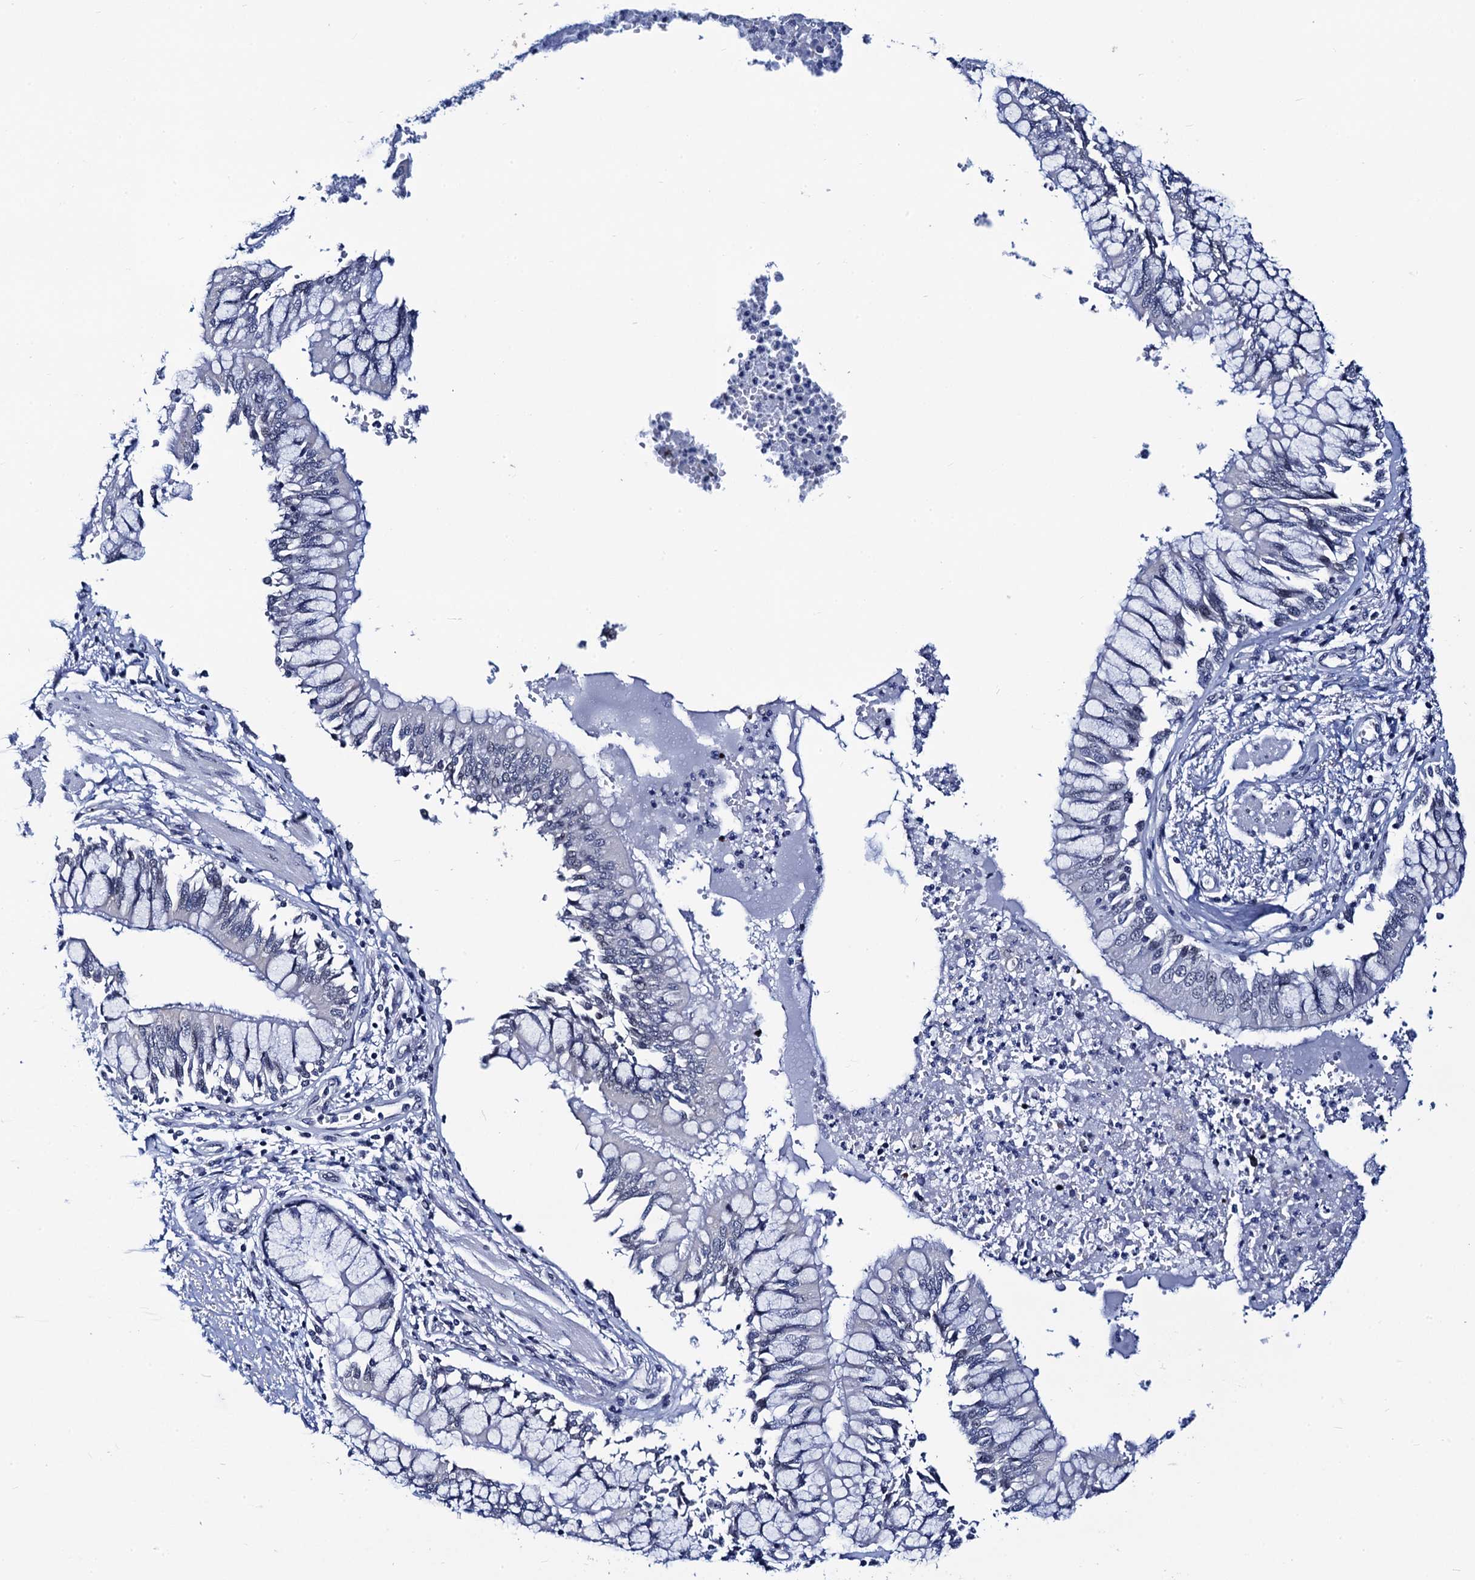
{"staining": {"intensity": "negative", "quantity": "none", "location": "none"}, "tissue": "bronchus", "cell_type": "Respiratory epithelial cells", "image_type": "normal", "snomed": [{"axis": "morphology", "description": "Normal tissue, NOS"}, {"axis": "topography", "description": "Cartilage tissue"}, {"axis": "topography", "description": "Bronchus"}, {"axis": "topography", "description": "Lung"}], "caption": "Respiratory epithelial cells show no significant positivity in unremarkable bronchus. The staining is performed using DAB brown chromogen with nuclei counter-stained in using hematoxylin.", "gene": "C16orf87", "patient": {"sex": "female", "age": 49}}